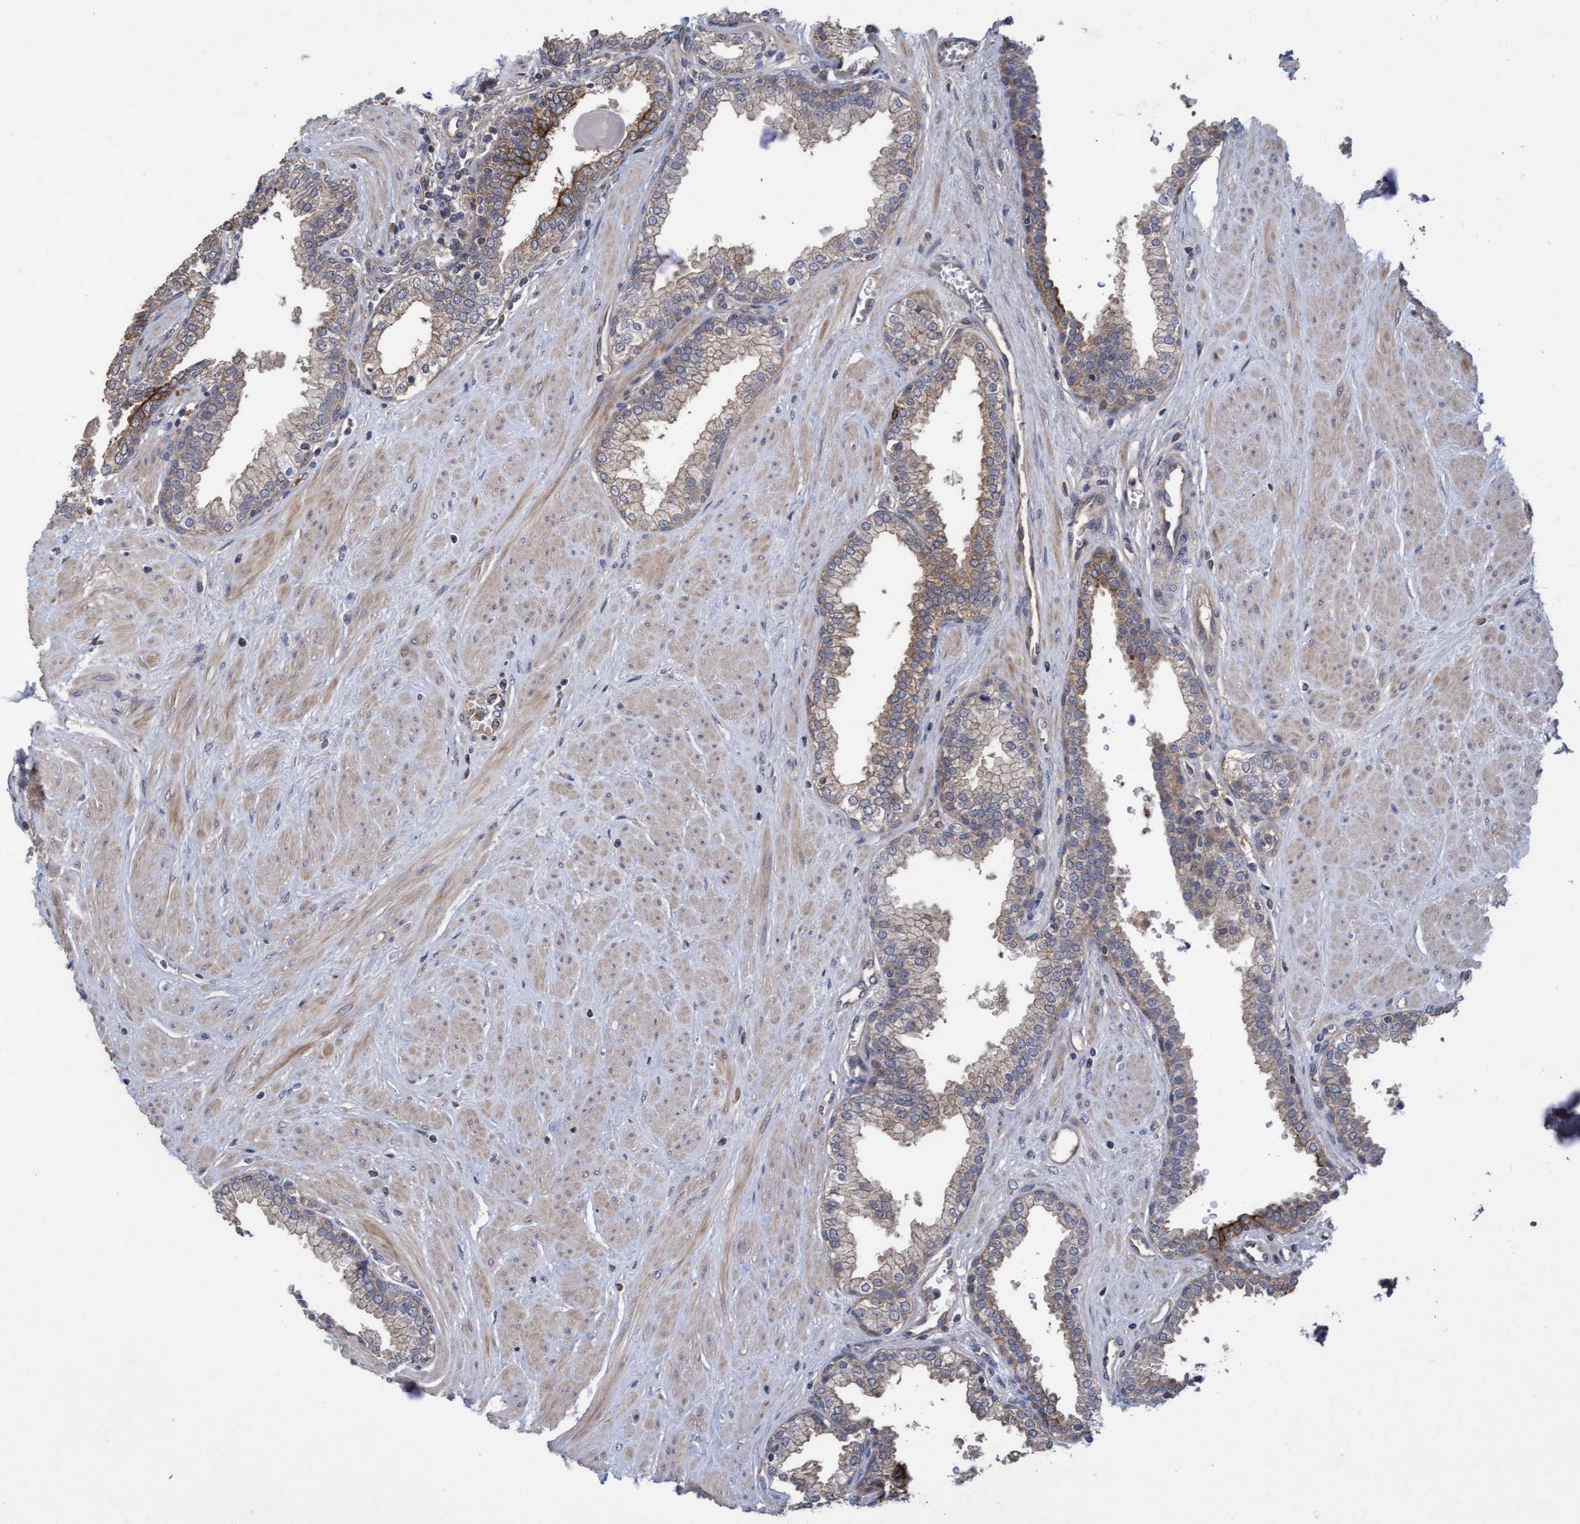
{"staining": {"intensity": "moderate", "quantity": "<25%", "location": "cytoplasmic/membranous"}, "tissue": "prostate", "cell_type": "Glandular cells", "image_type": "normal", "snomed": [{"axis": "morphology", "description": "Normal tissue, NOS"}, {"axis": "topography", "description": "Prostate"}], "caption": "IHC micrograph of normal prostate: prostate stained using immunohistochemistry (IHC) shows low levels of moderate protein expression localized specifically in the cytoplasmic/membranous of glandular cells, appearing as a cytoplasmic/membranous brown color.", "gene": "COBL", "patient": {"sex": "male", "age": 51}}